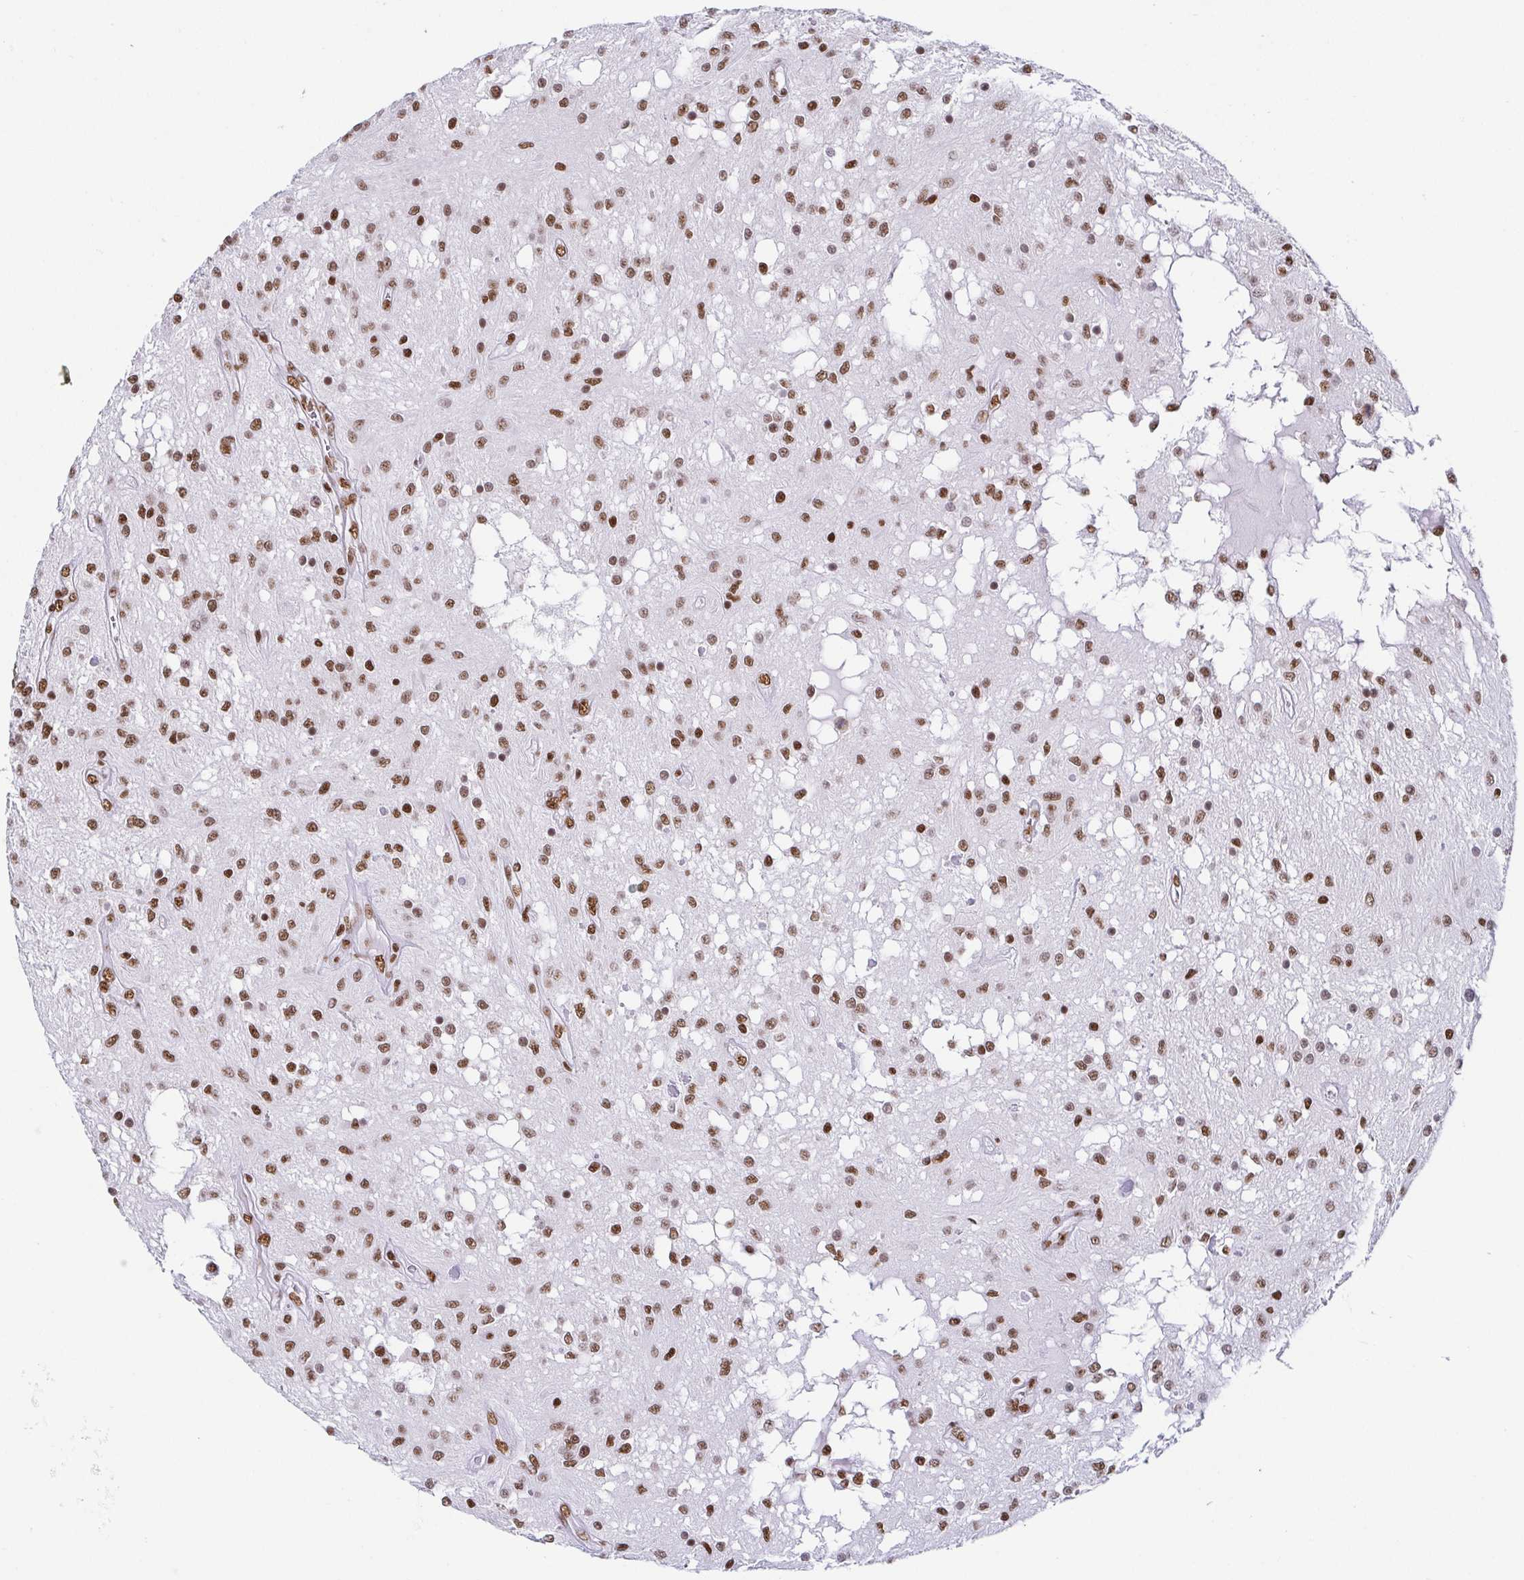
{"staining": {"intensity": "moderate", "quantity": ">75%", "location": "nuclear"}, "tissue": "glioma", "cell_type": "Tumor cells", "image_type": "cancer", "snomed": [{"axis": "morphology", "description": "Glioma, malignant, Low grade"}, {"axis": "topography", "description": "Cerebellum"}], "caption": "High-magnification brightfield microscopy of glioma stained with DAB (3,3'-diaminobenzidine) (brown) and counterstained with hematoxylin (blue). tumor cells exhibit moderate nuclear staining is identified in about>75% of cells.", "gene": "EWSR1", "patient": {"sex": "female", "age": 14}}